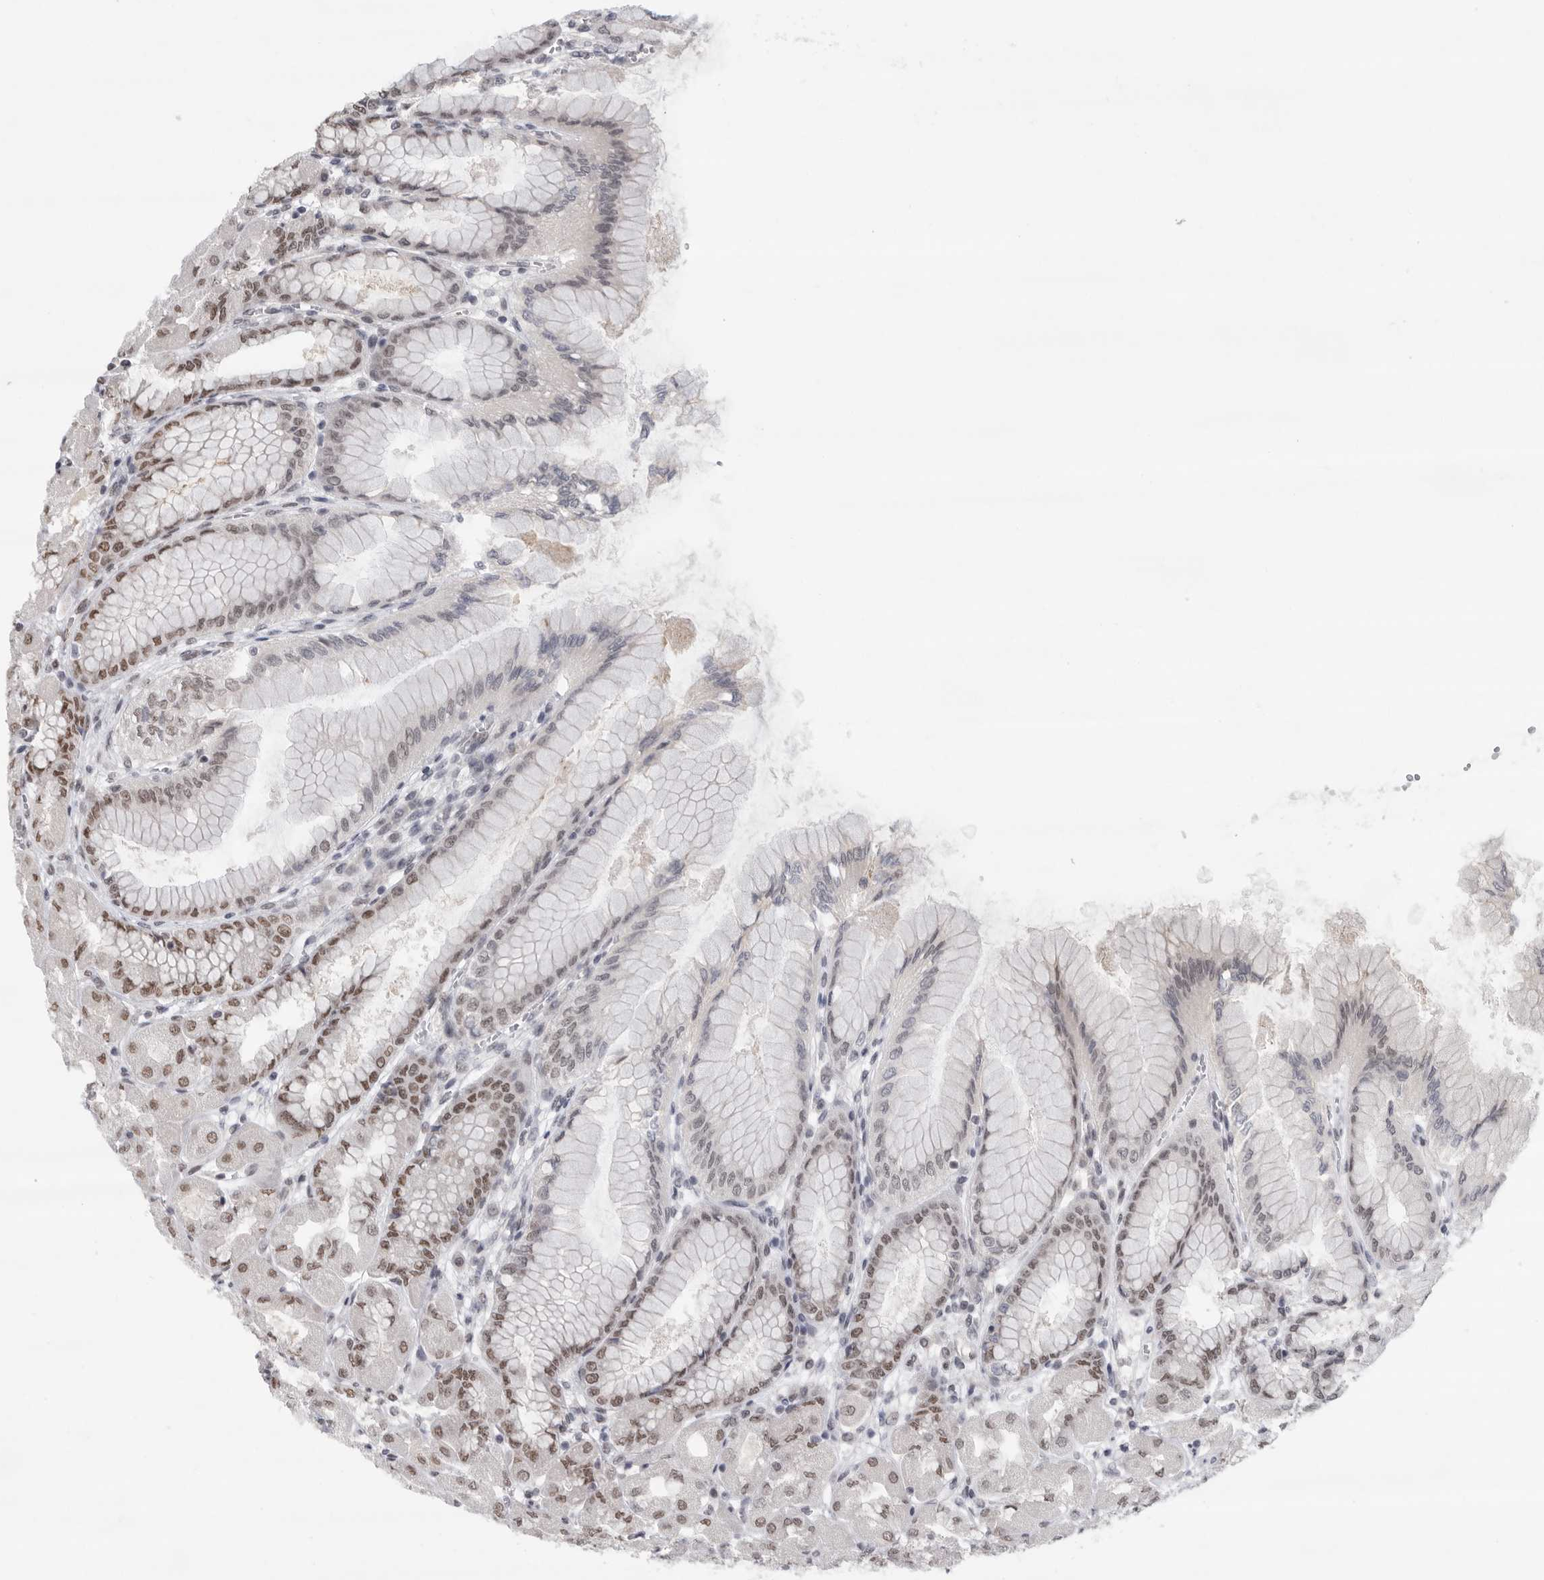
{"staining": {"intensity": "strong", "quantity": "25%-75%", "location": "nuclear"}, "tissue": "stomach", "cell_type": "Glandular cells", "image_type": "normal", "snomed": [{"axis": "morphology", "description": "Normal tissue, NOS"}, {"axis": "topography", "description": "Stomach, upper"}], "caption": "The micrograph exhibits staining of benign stomach, revealing strong nuclear protein positivity (brown color) within glandular cells. The protein is shown in brown color, while the nuclei are stained blue.", "gene": "ZNF830", "patient": {"sex": "female", "age": 56}}